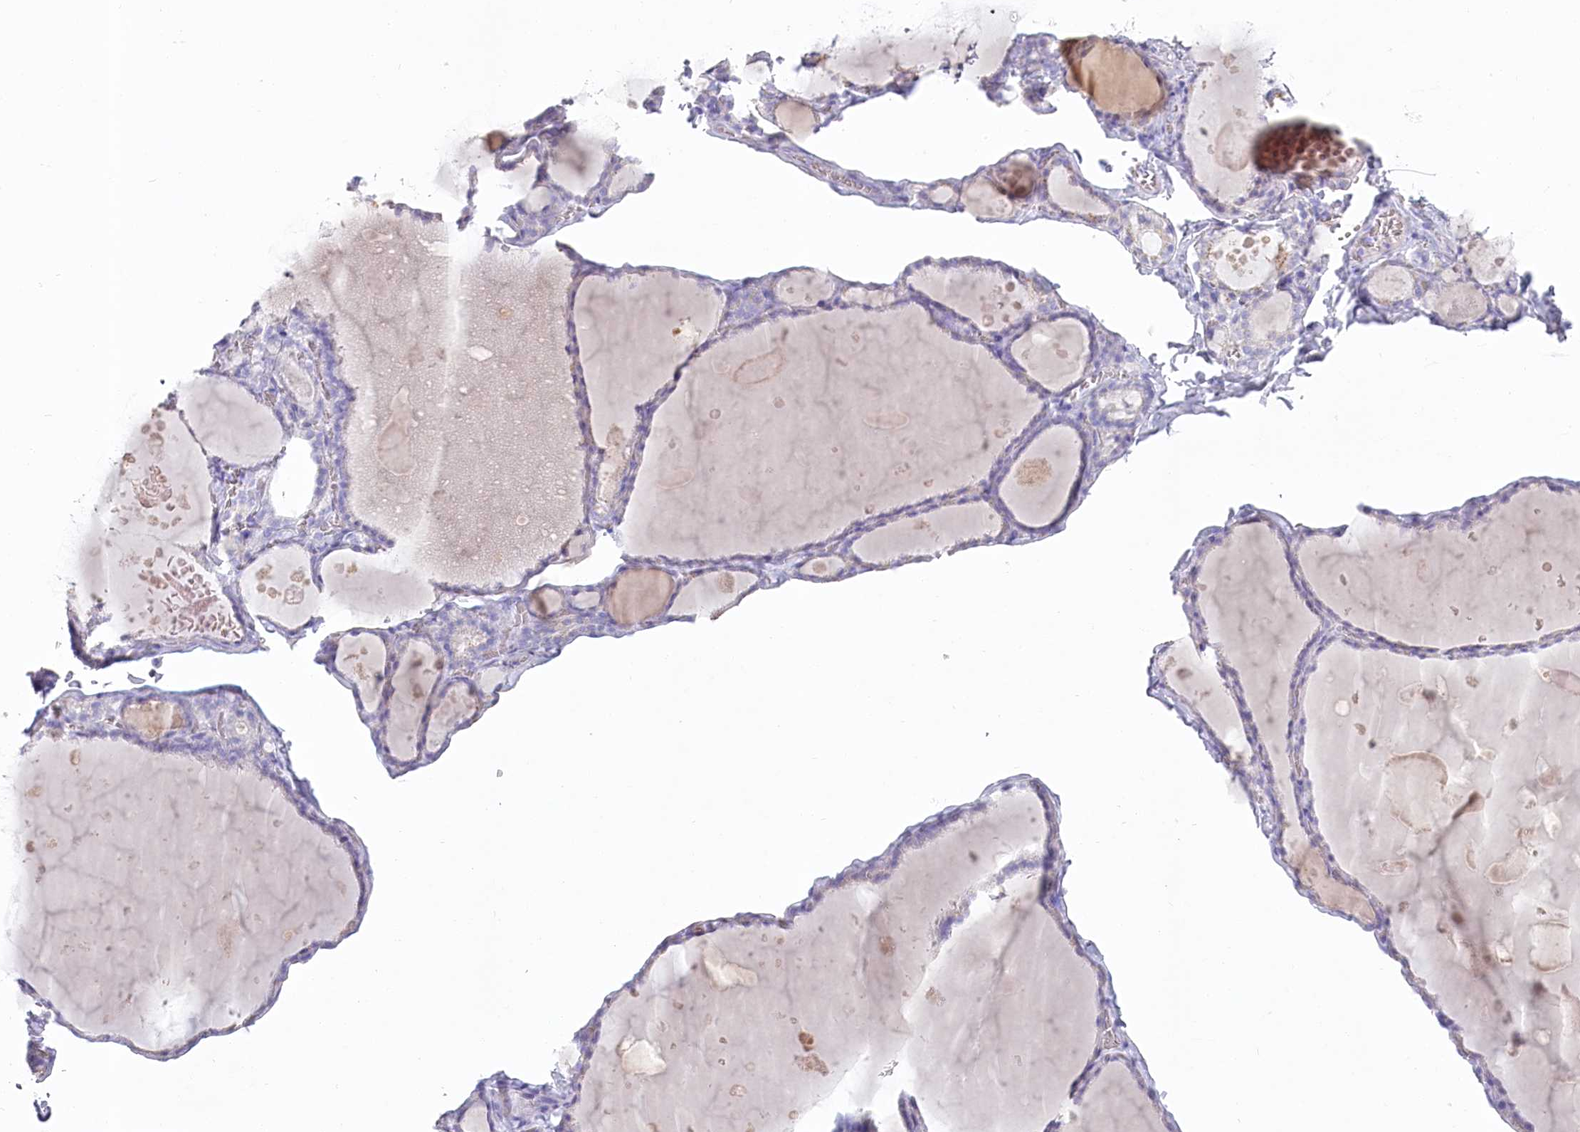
{"staining": {"intensity": "negative", "quantity": "none", "location": "none"}, "tissue": "thyroid gland", "cell_type": "Glandular cells", "image_type": "normal", "snomed": [{"axis": "morphology", "description": "Normal tissue, NOS"}, {"axis": "topography", "description": "Thyroid gland"}], "caption": "Immunohistochemistry micrograph of unremarkable thyroid gland: thyroid gland stained with DAB demonstrates no significant protein expression in glandular cells.", "gene": "IFIT5", "patient": {"sex": "male", "age": 56}}